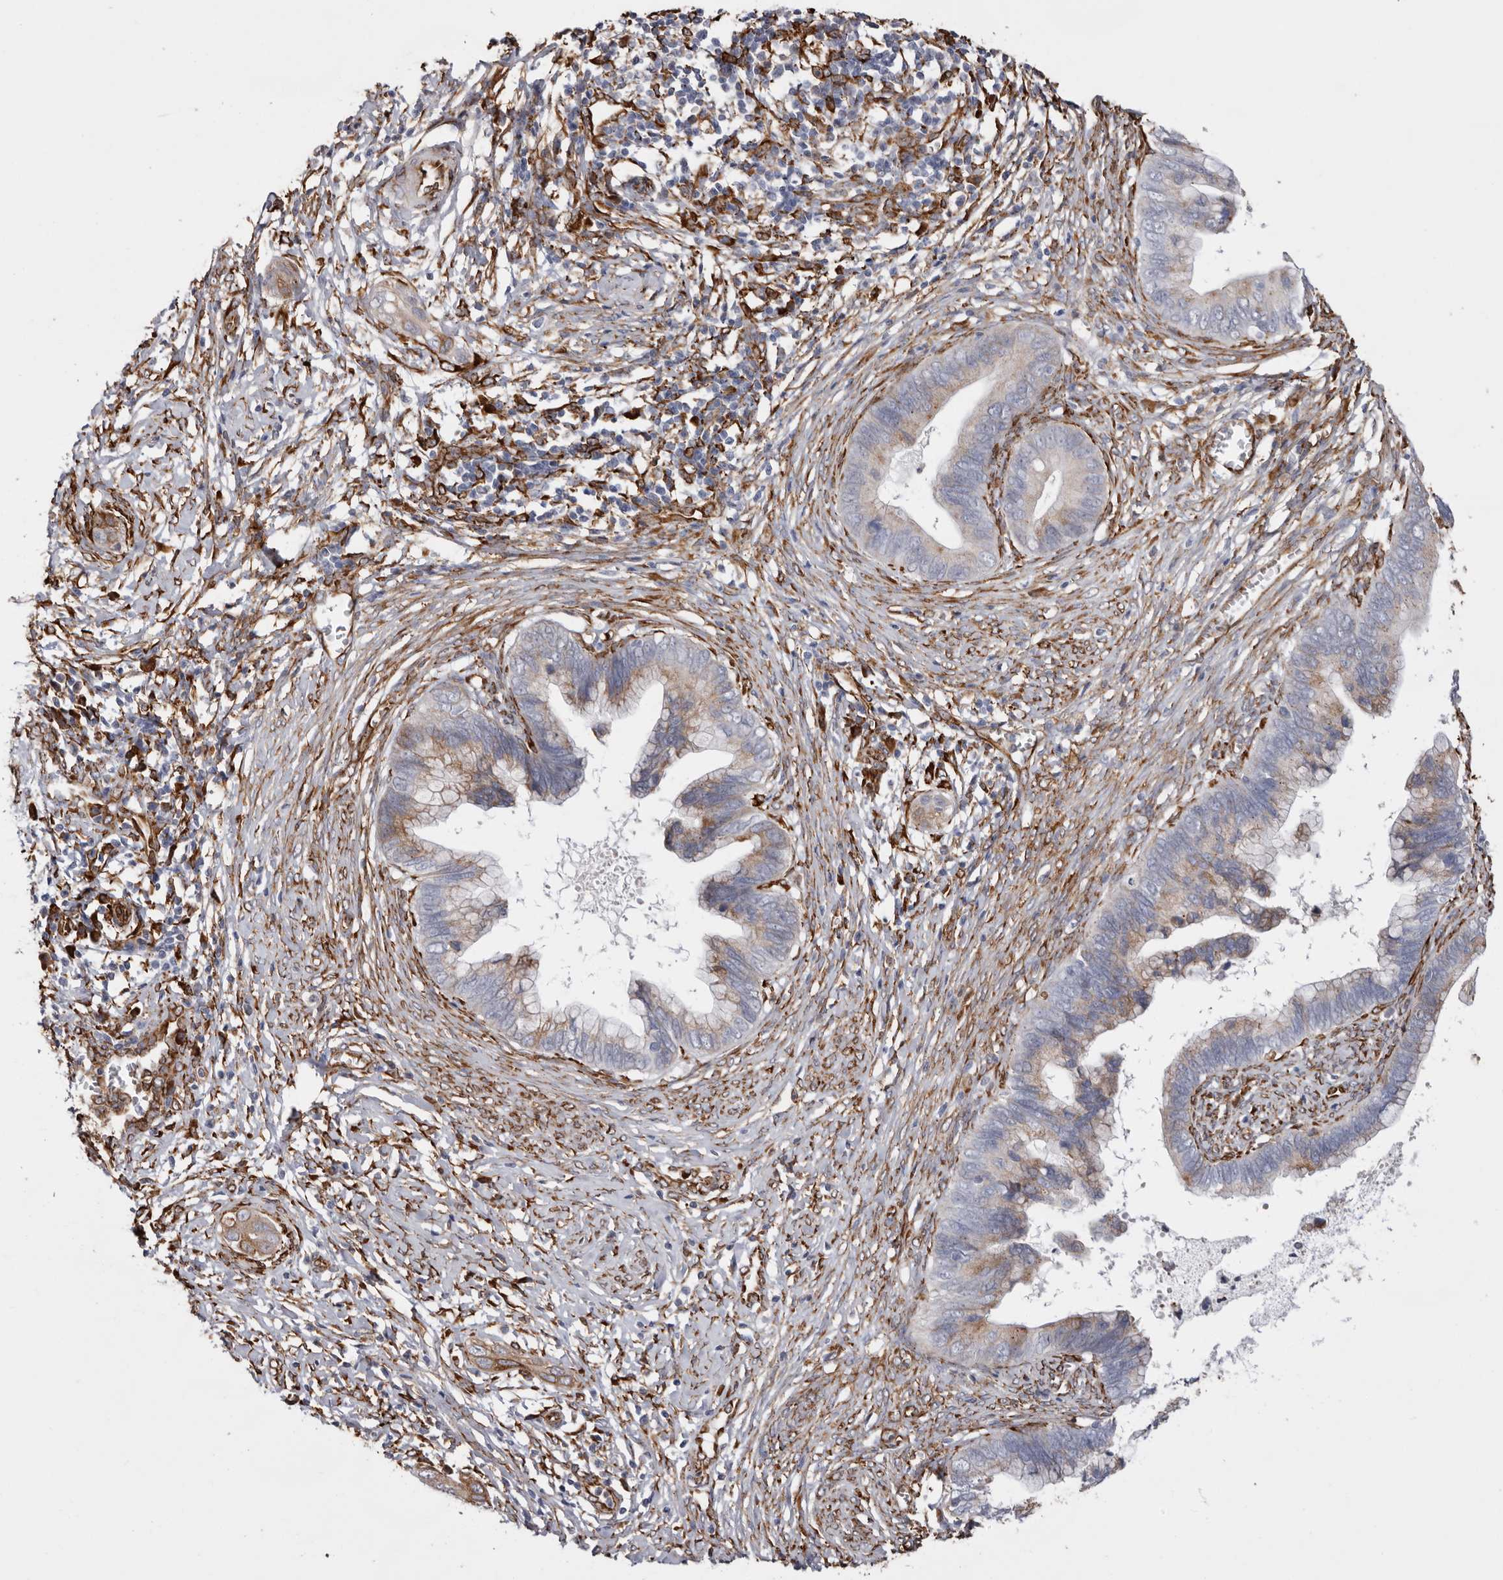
{"staining": {"intensity": "moderate", "quantity": ">75%", "location": "cytoplasmic/membranous"}, "tissue": "cervical cancer", "cell_type": "Tumor cells", "image_type": "cancer", "snomed": [{"axis": "morphology", "description": "Adenocarcinoma, NOS"}, {"axis": "topography", "description": "Cervix"}], "caption": "The image demonstrates staining of cervical cancer, revealing moderate cytoplasmic/membranous protein staining (brown color) within tumor cells.", "gene": "SEMA3E", "patient": {"sex": "female", "age": 44}}